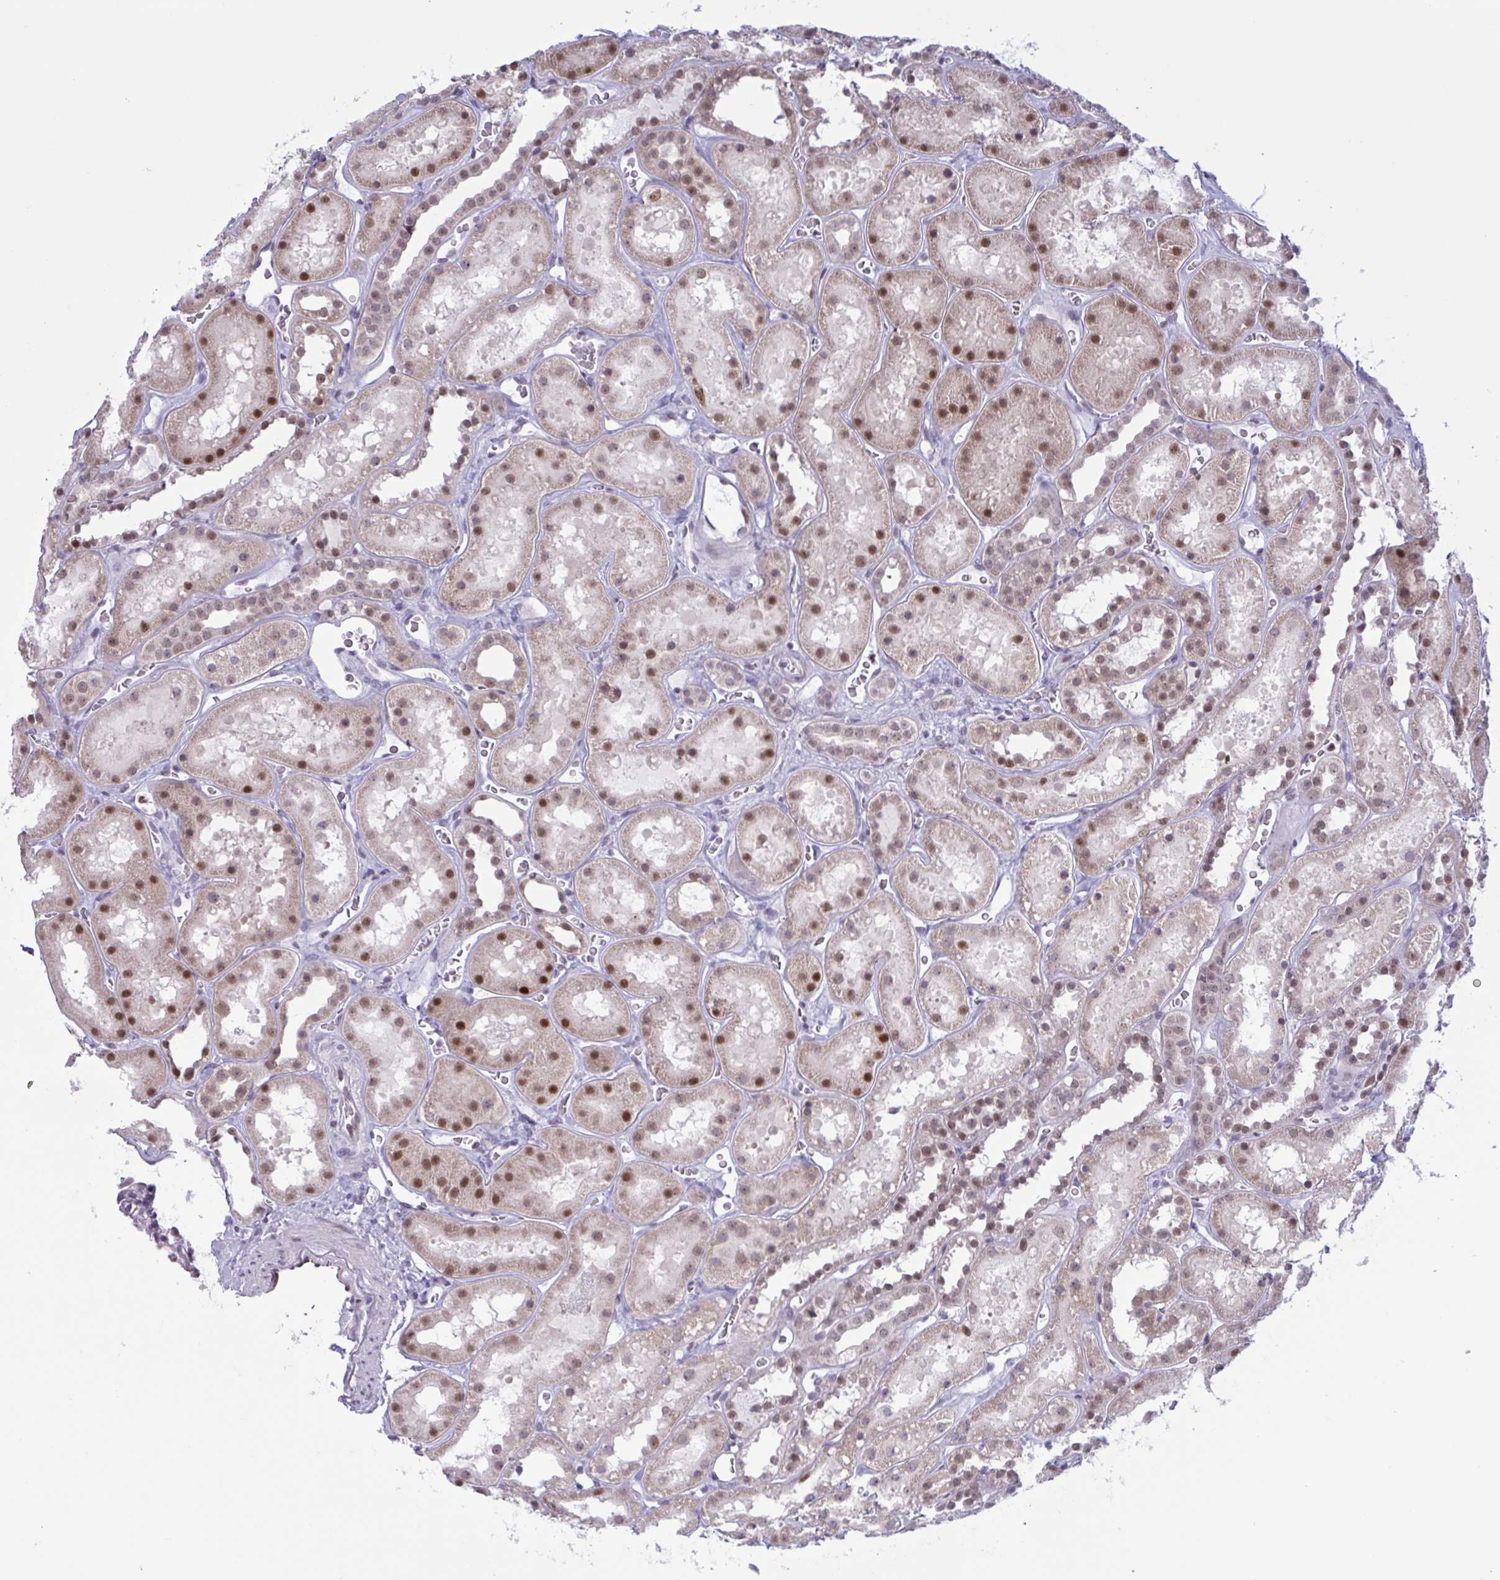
{"staining": {"intensity": "moderate", "quantity": "<25%", "location": "nuclear"}, "tissue": "kidney", "cell_type": "Cells in glomeruli", "image_type": "normal", "snomed": [{"axis": "morphology", "description": "Normal tissue, NOS"}, {"axis": "topography", "description": "Kidney"}], "caption": "A photomicrograph showing moderate nuclear expression in approximately <25% of cells in glomeruli in normal kidney, as visualized by brown immunohistochemical staining.", "gene": "PRMT6", "patient": {"sex": "female", "age": 41}}